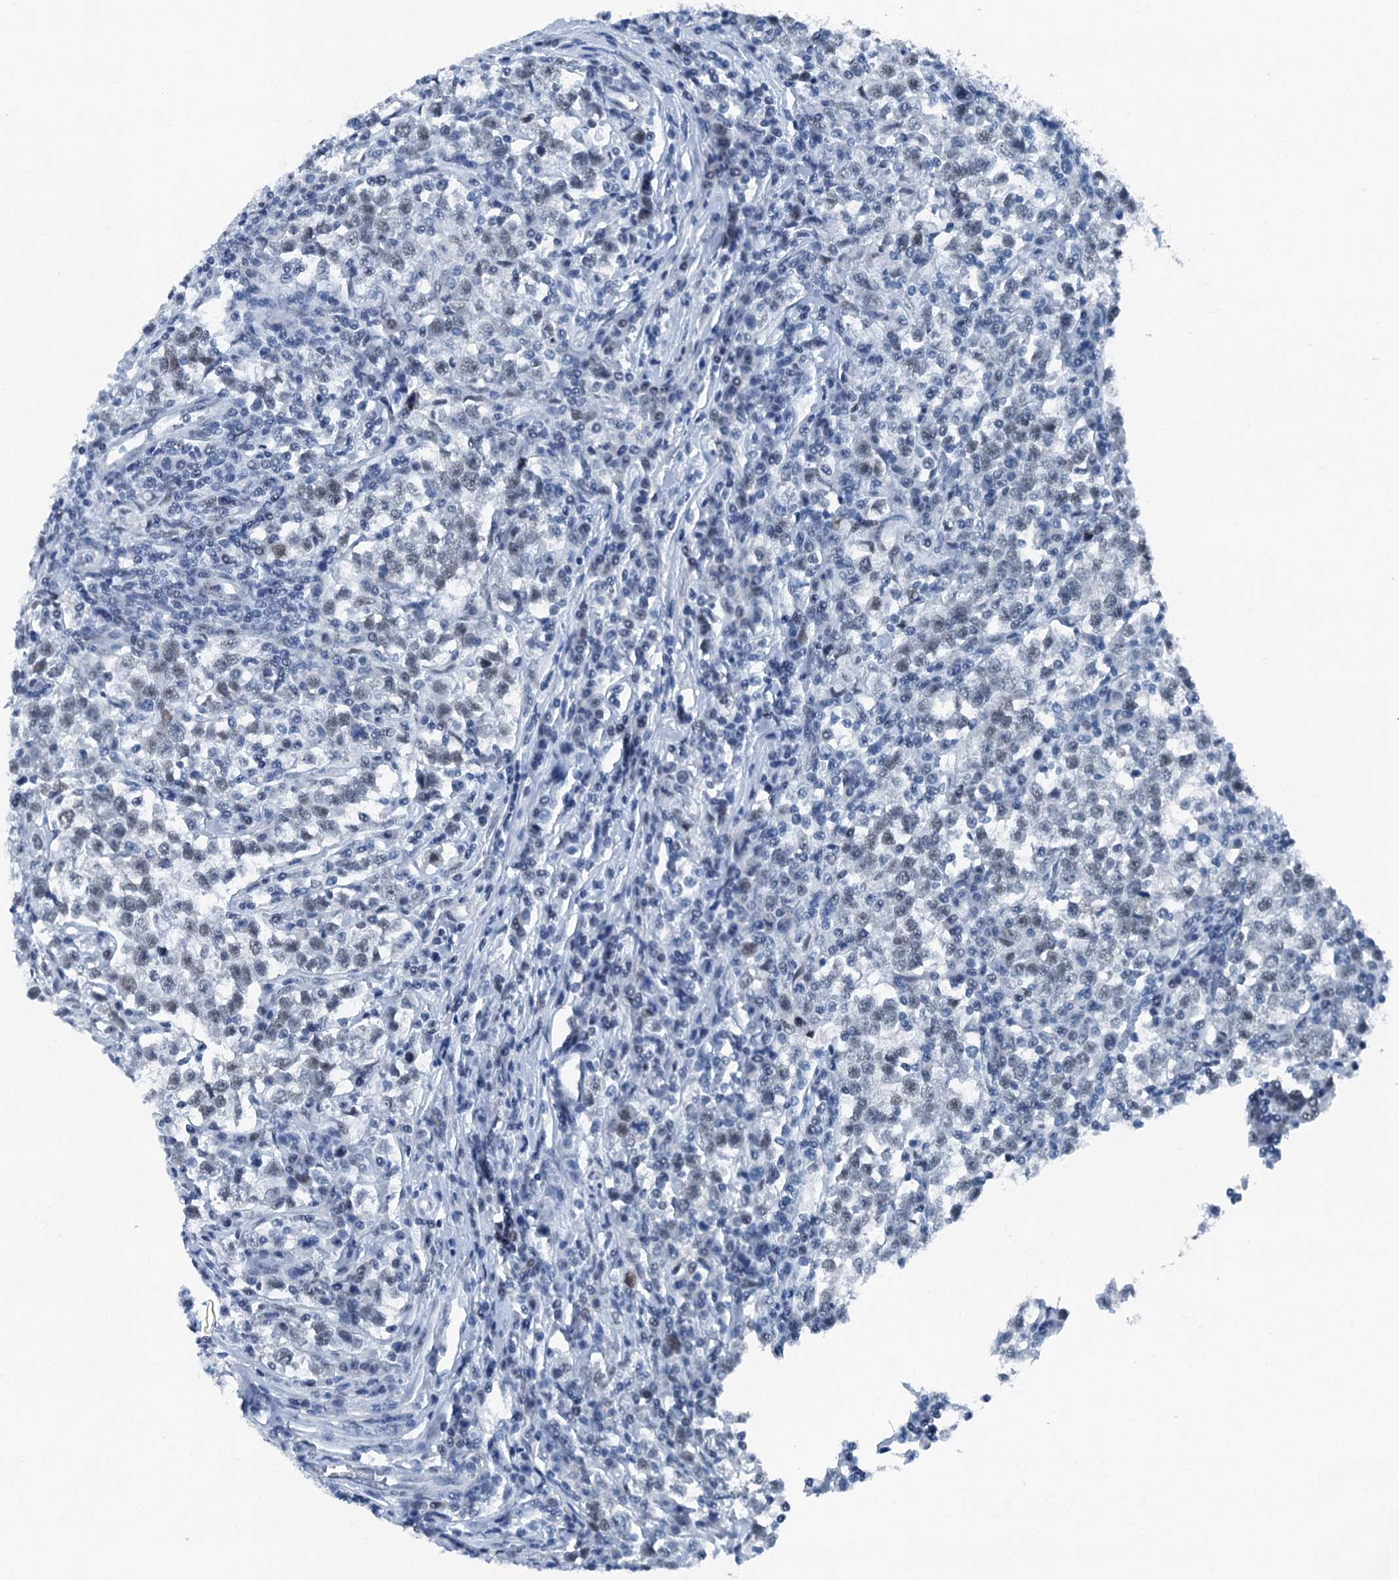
{"staining": {"intensity": "negative", "quantity": "none", "location": "none"}, "tissue": "testis cancer", "cell_type": "Tumor cells", "image_type": "cancer", "snomed": [{"axis": "morphology", "description": "Normal tissue, NOS"}, {"axis": "morphology", "description": "Seminoma, NOS"}, {"axis": "topography", "description": "Testis"}], "caption": "There is no significant staining in tumor cells of testis cancer.", "gene": "TRPT1", "patient": {"sex": "male", "age": 43}}